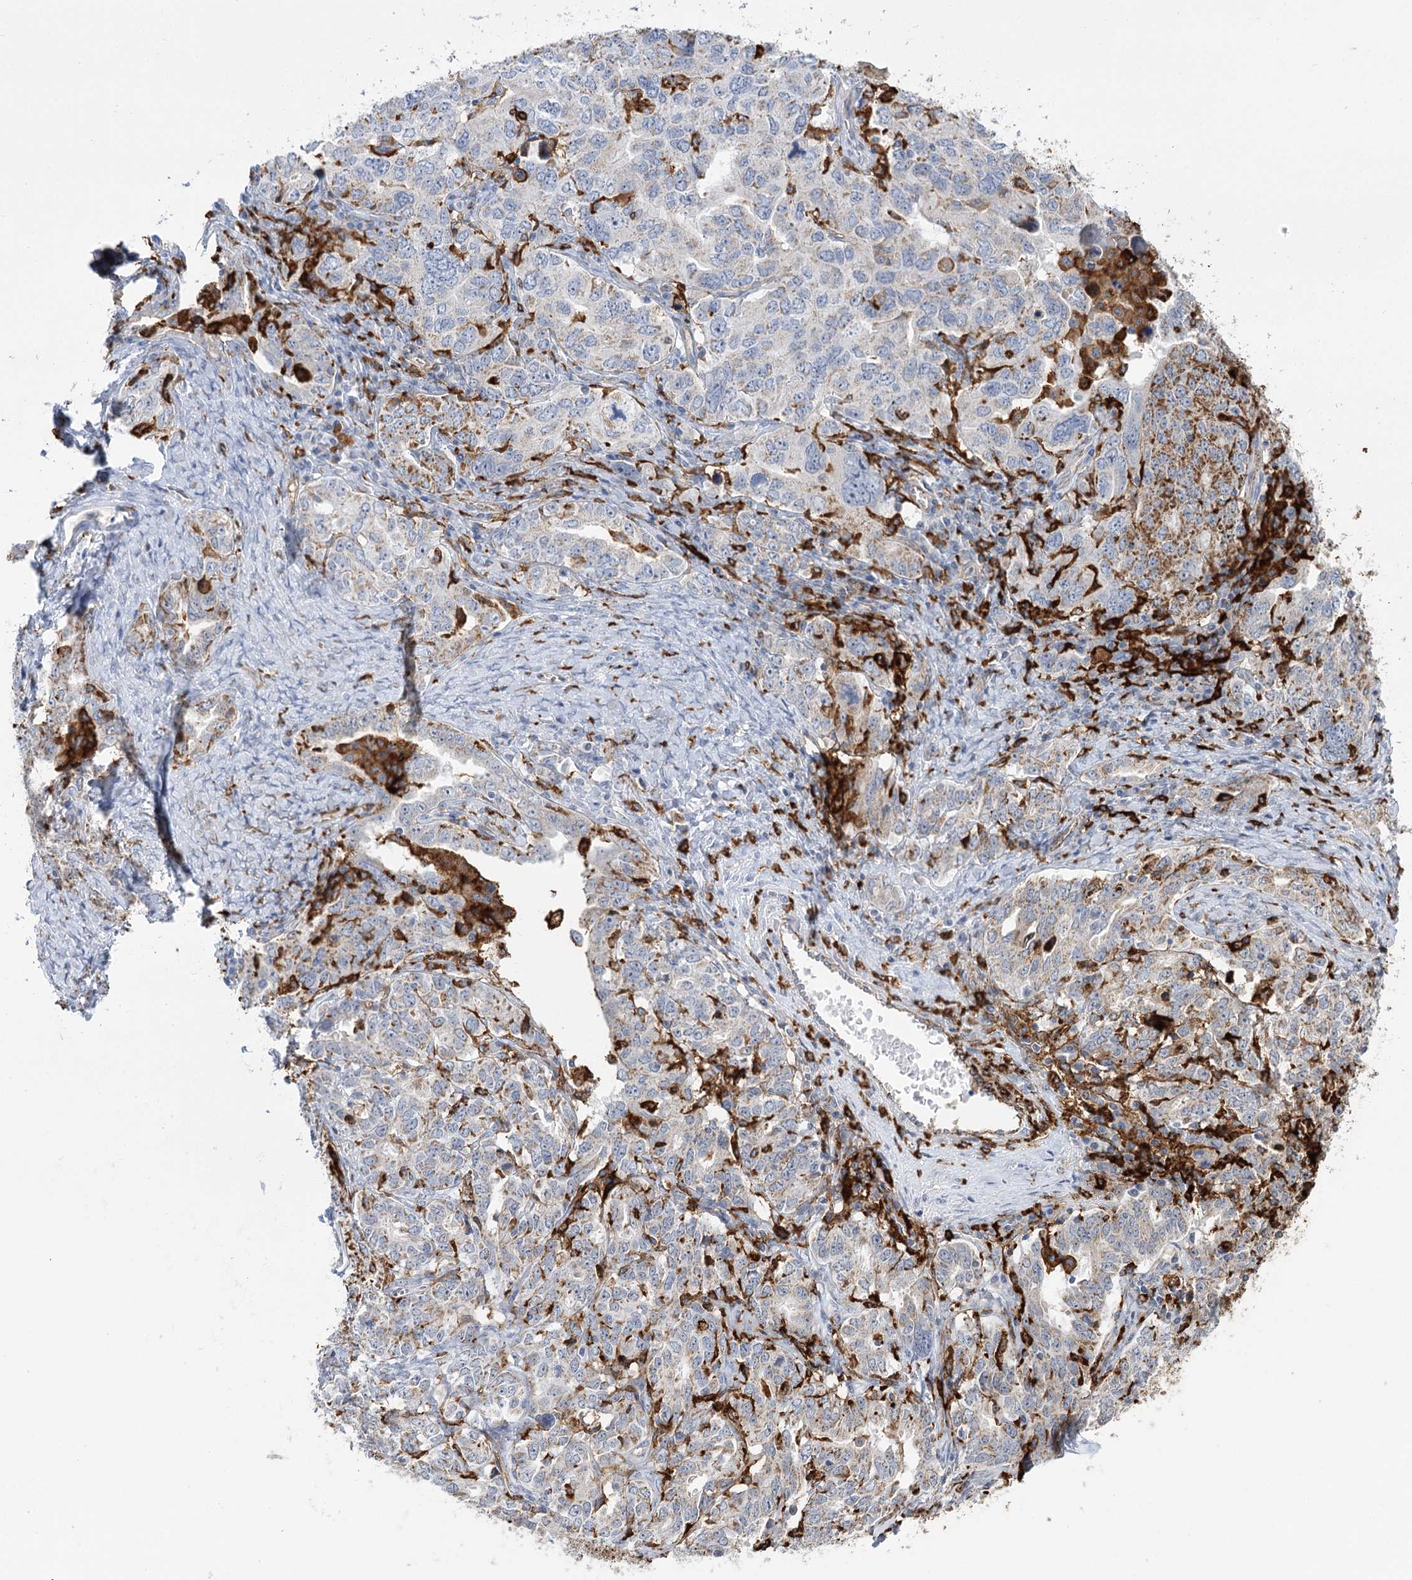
{"staining": {"intensity": "weak", "quantity": "<25%", "location": "cytoplasmic/membranous"}, "tissue": "ovarian cancer", "cell_type": "Tumor cells", "image_type": "cancer", "snomed": [{"axis": "morphology", "description": "Carcinoma, endometroid"}, {"axis": "topography", "description": "Ovary"}], "caption": "Histopathology image shows no protein expression in tumor cells of ovarian cancer (endometroid carcinoma) tissue. The staining is performed using DAB brown chromogen with nuclei counter-stained in using hematoxylin.", "gene": "PIWIL4", "patient": {"sex": "female", "age": 62}}